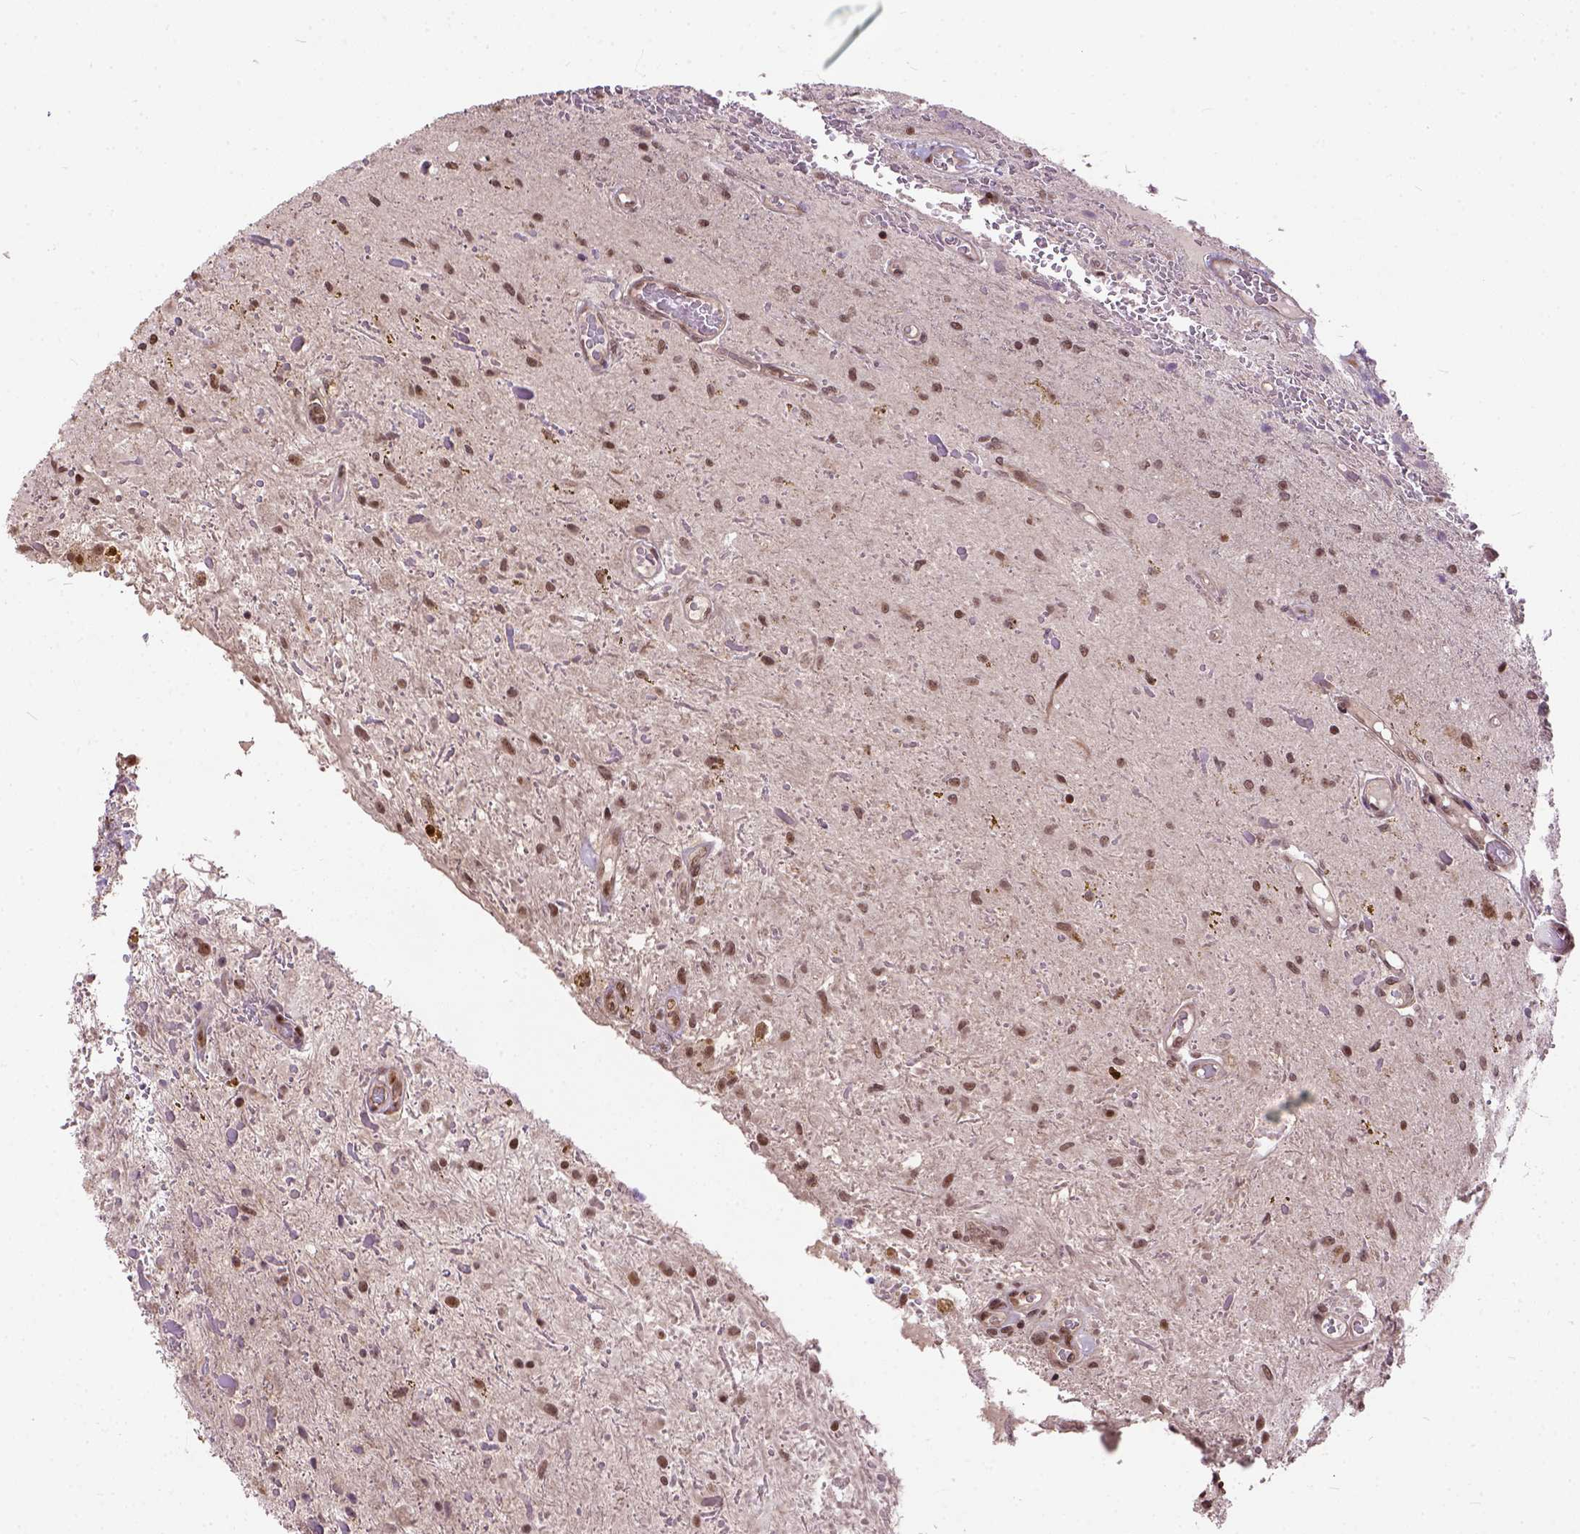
{"staining": {"intensity": "moderate", "quantity": ">75%", "location": "nuclear"}, "tissue": "glioma", "cell_type": "Tumor cells", "image_type": "cancer", "snomed": [{"axis": "morphology", "description": "Glioma, malignant, Low grade"}, {"axis": "topography", "description": "Cerebellum"}], "caption": "The immunohistochemical stain shows moderate nuclear positivity in tumor cells of glioma tissue.", "gene": "ZNF630", "patient": {"sex": "female", "age": 14}}